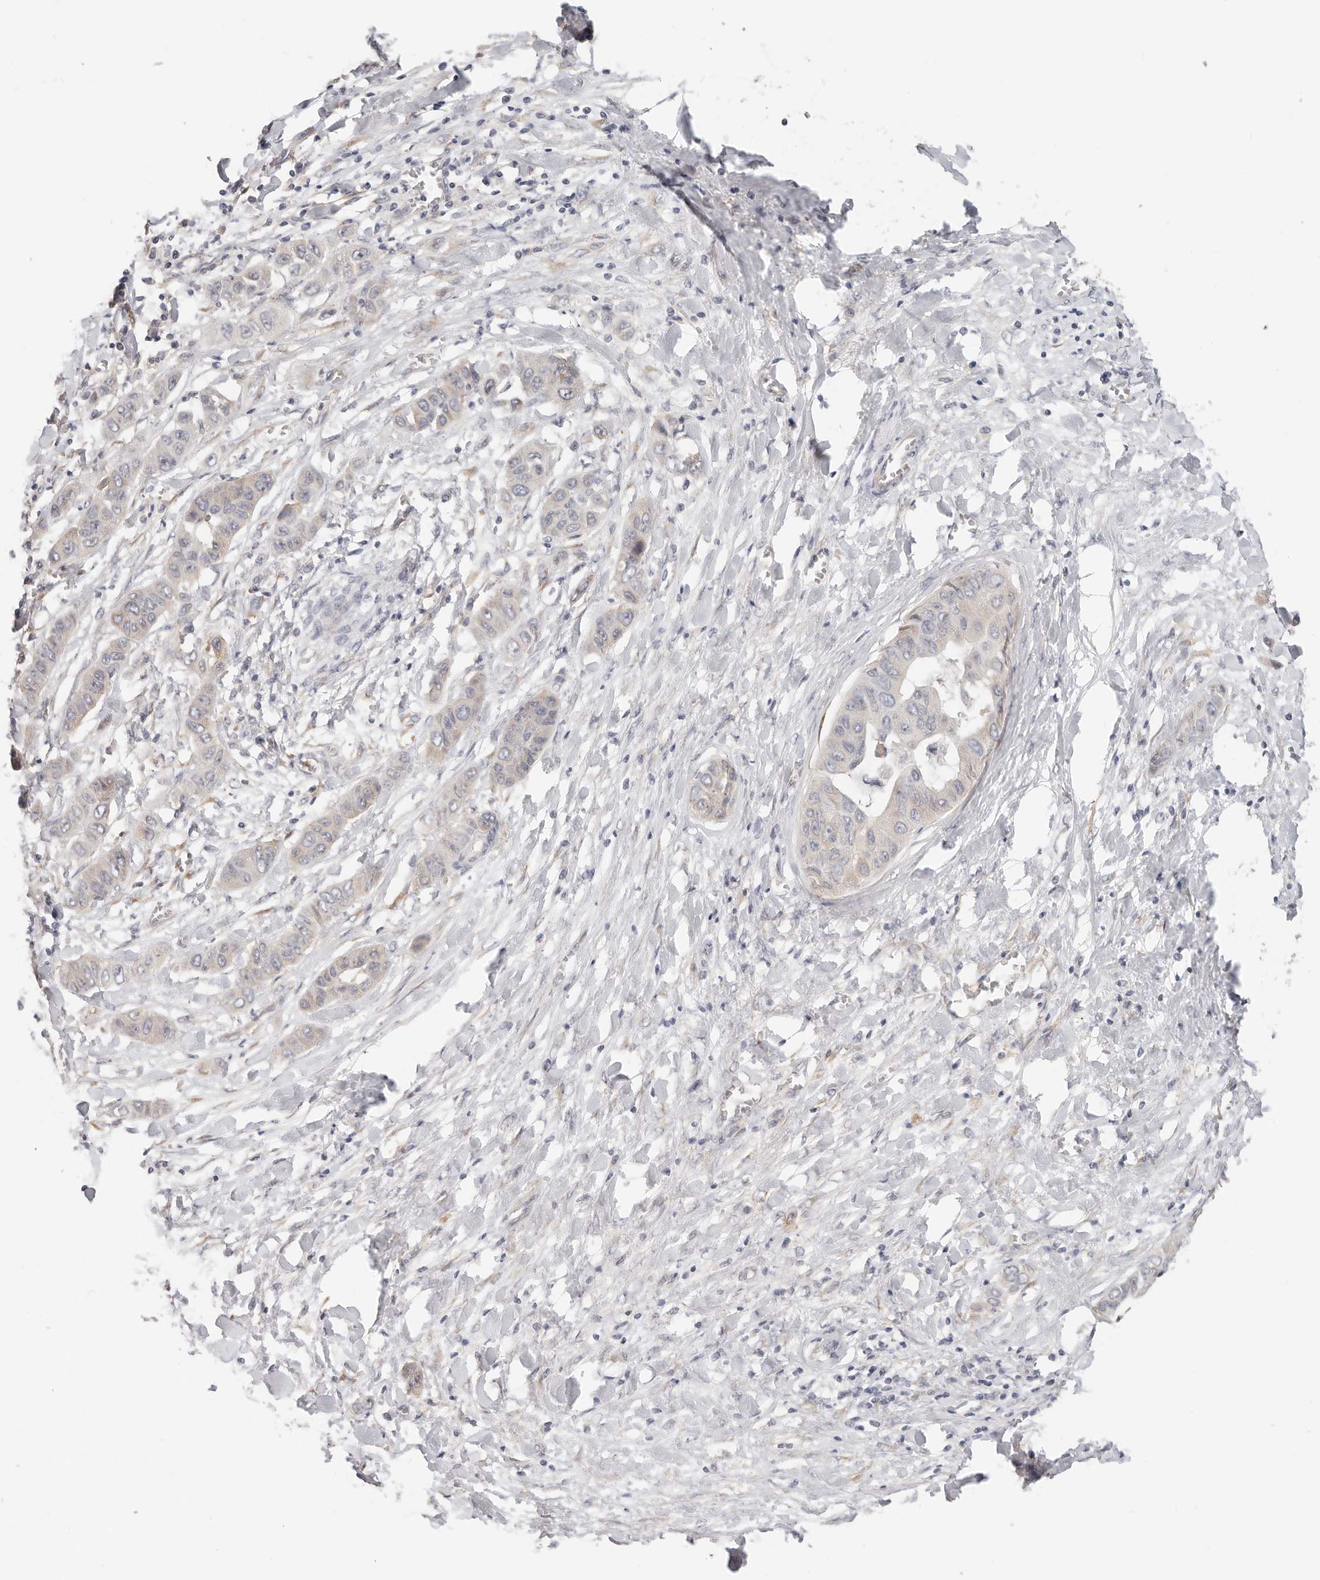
{"staining": {"intensity": "weak", "quantity": "<25%", "location": "cytoplasmic/membranous"}, "tissue": "liver cancer", "cell_type": "Tumor cells", "image_type": "cancer", "snomed": [{"axis": "morphology", "description": "Cholangiocarcinoma"}, {"axis": "topography", "description": "Liver"}], "caption": "An immunohistochemistry histopathology image of liver cholangiocarcinoma is shown. There is no staining in tumor cells of liver cholangiocarcinoma.", "gene": "AFDN", "patient": {"sex": "female", "age": 52}}